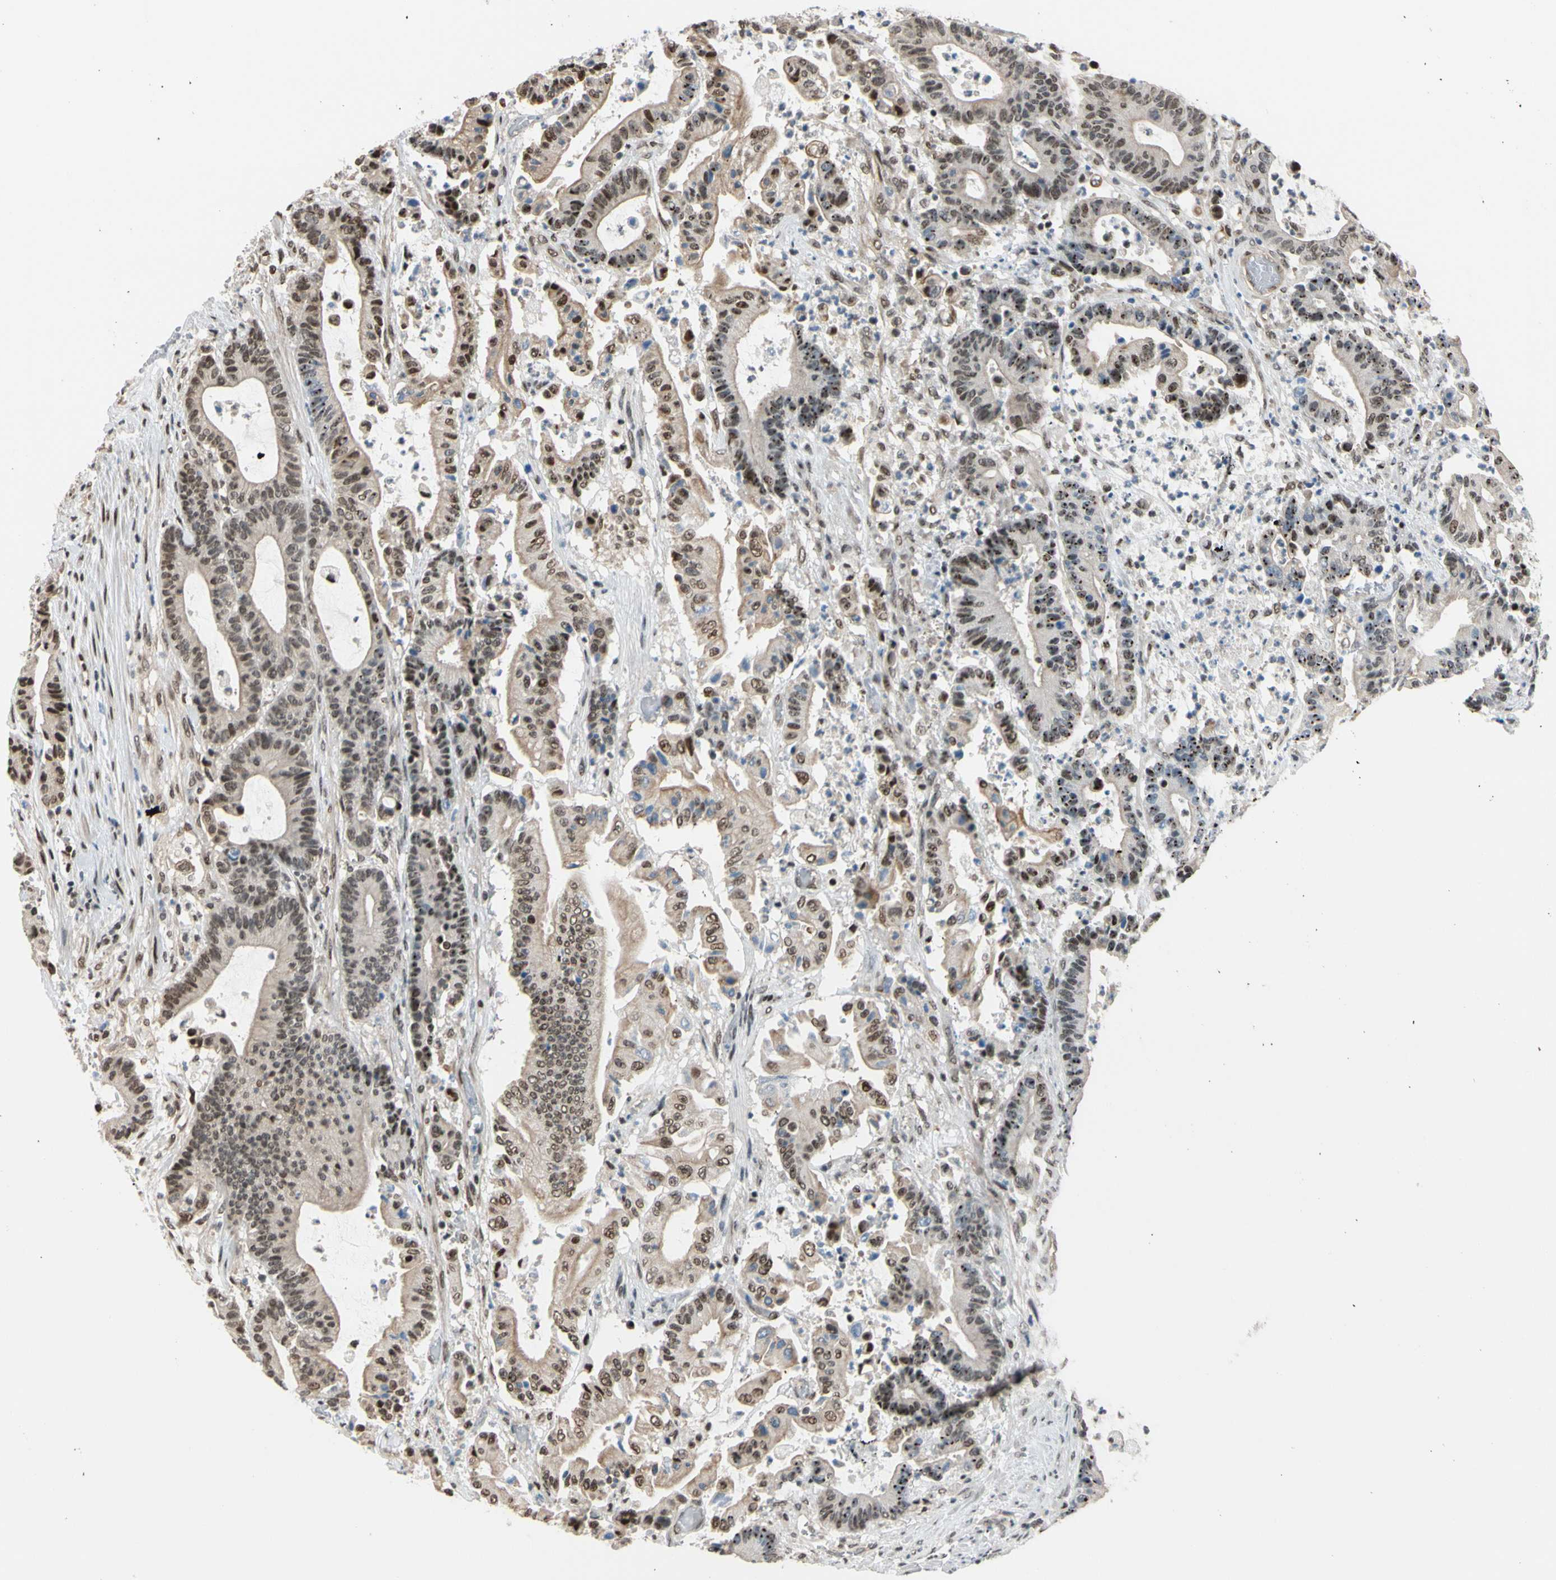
{"staining": {"intensity": "weak", "quantity": ">75%", "location": "nuclear"}, "tissue": "colorectal cancer", "cell_type": "Tumor cells", "image_type": "cancer", "snomed": [{"axis": "morphology", "description": "Adenocarcinoma, NOS"}, {"axis": "topography", "description": "Colon"}], "caption": "A histopathology image of adenocarcinoma (colorectal) stained for a protein demonstrates weak nuclear brown staining in tumor cells. (IHC, brightfield microscopy, high magnification).", "gene": "SUFU", "patient": {"sex": "female", "age": 84}}